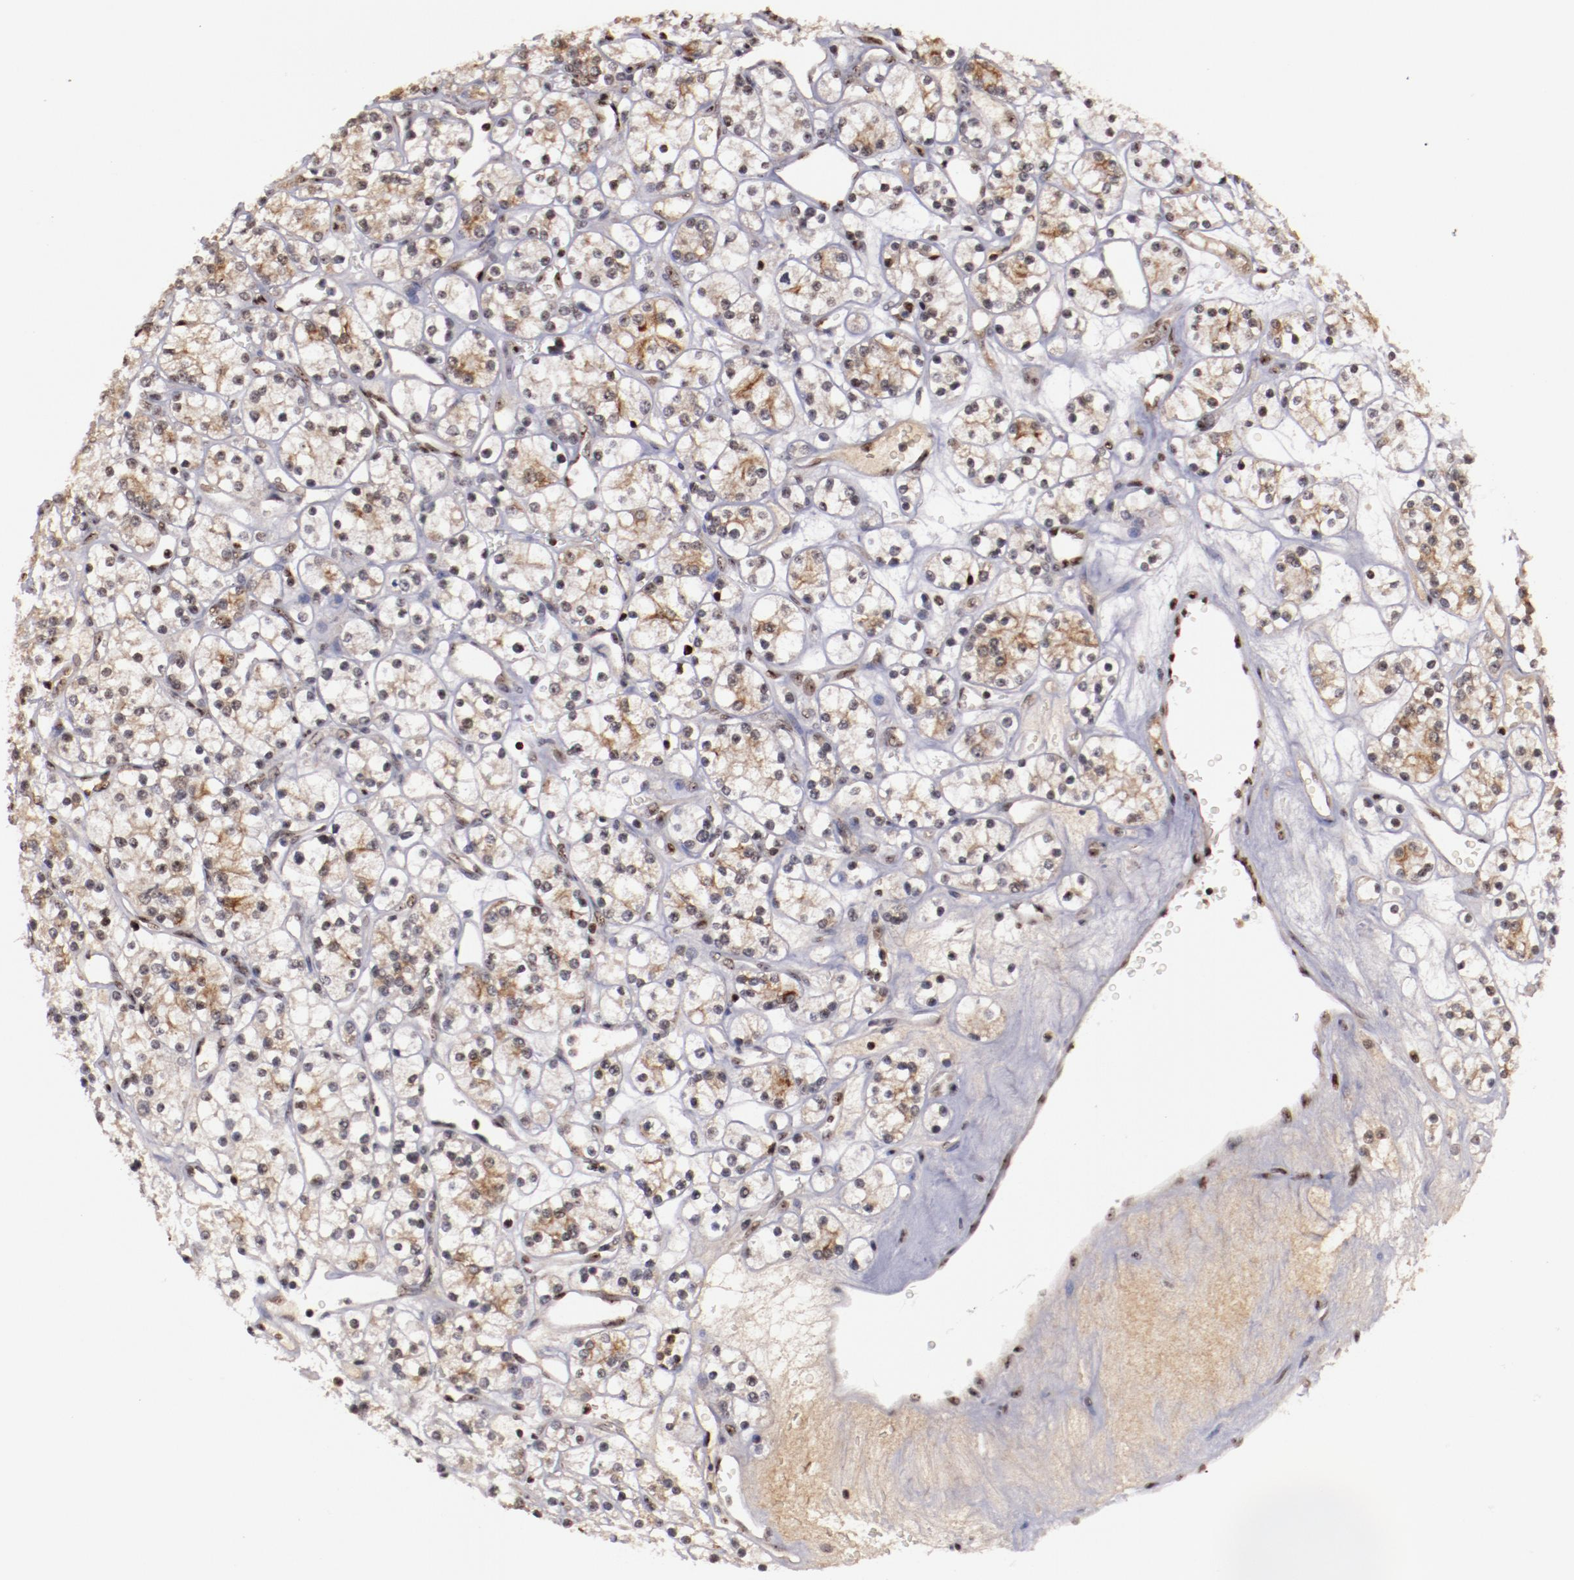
{"staining": {"intensity": "weak", "quantity": "<25%", "location": "cytoplasmic/membranous,nuclear"}, "tissue": "renal cancer", "cell_type": "Tumor cells", "image_type": "cancer", "snomed": [{"axis": "morphology", "description": "Adenocarcinoma, NOS"}, {"axis": "topography", "description": "Kidney"}], "caption": "Human renal adenocarcinoma stained for a protein using immunohistochemistry reveals no positivity in tumor cells.", "gene": "DDX24", "patient": {"sex": "female", "age": 62}}